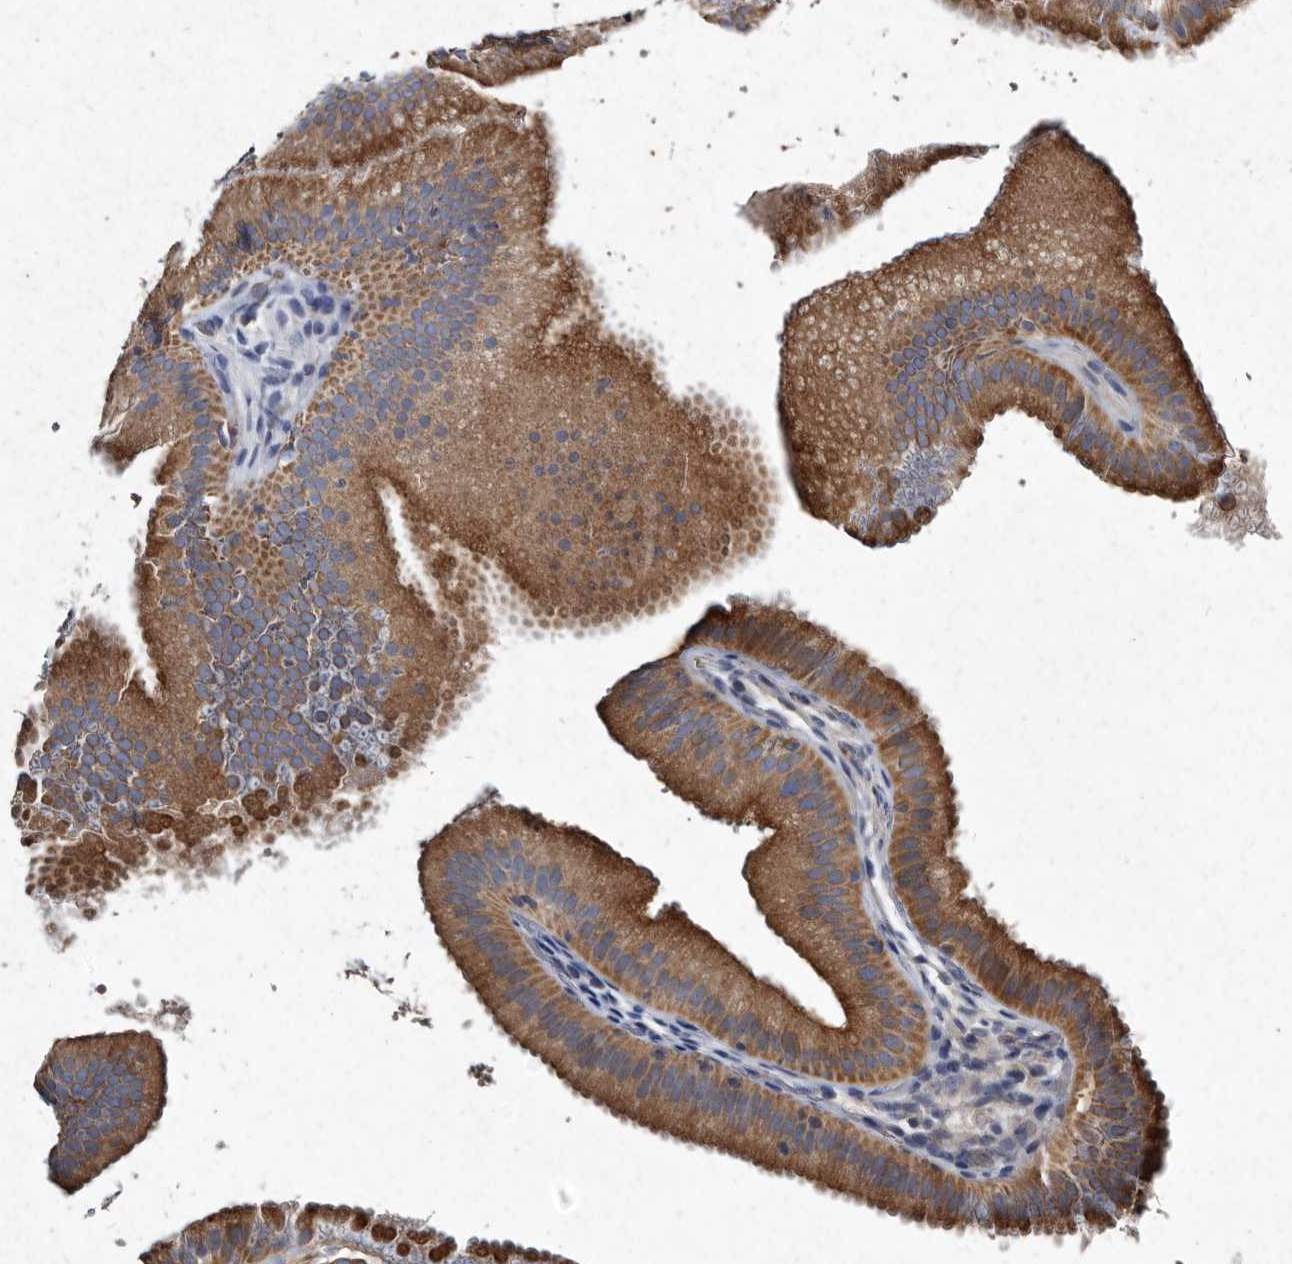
{"staining": {"intensity": "strong", "quantity": ">75%", "location": "cytoplasmic/membranous"}, "tissue": "gallbladder", "cell_type": "Glandular cells", "image_type": "normal", "snomed": [{"axis": "morphology", "description": "Normal tissue, NOS"}, {"axis": "topography", "description": "Gallbladder"}], "caption": "Strong cytoplasmic/membranous expression is present in approximately >75% of glandular cells in normal gallbladder.", "gene": "YPEL1", "patient": {"sex": "female", "age": 30}}